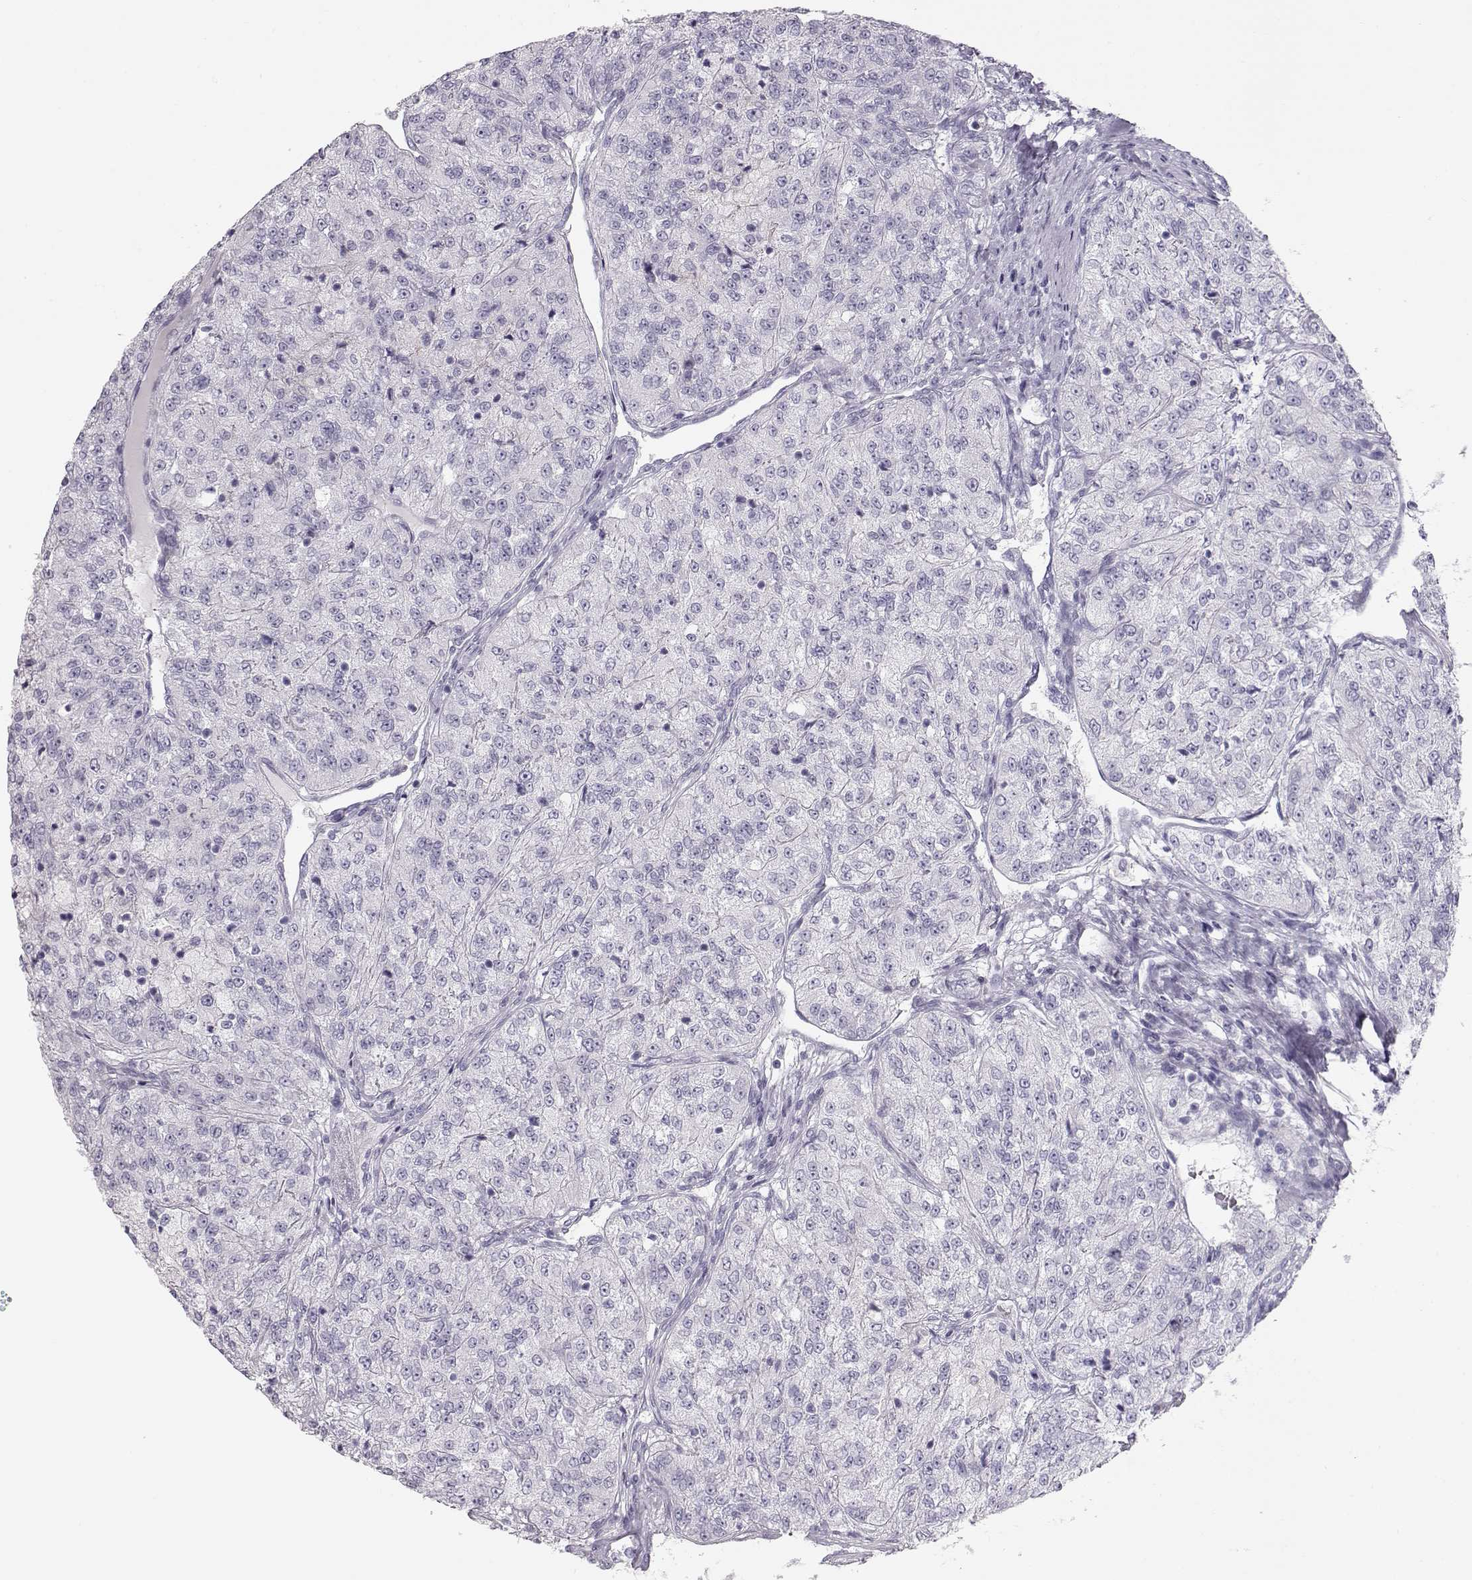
{"staining": {"intensity": "negative", "quantity": "none", "location": "none"}, "tissue": "renal cancer", "cell_type": "Tumor cells", "image_type": "cancer", "snomed": [{"axis": "morphology", "description": "Adenocarcinoma, NOS"}, {"axis": "topography", "description": "Kidney"}], "caption": "This histopathology image is of renal cancer (adenocarcinoma) stained with immunohistochemistry to label a protein in brown with the nuclei are counter-stained blue. There is no staining in tumor cells. (Immunohistochemistry, brightfield microscopy, high magnification).", "gene": "MIP", "patient": {"sex": "female", "age": 63}}